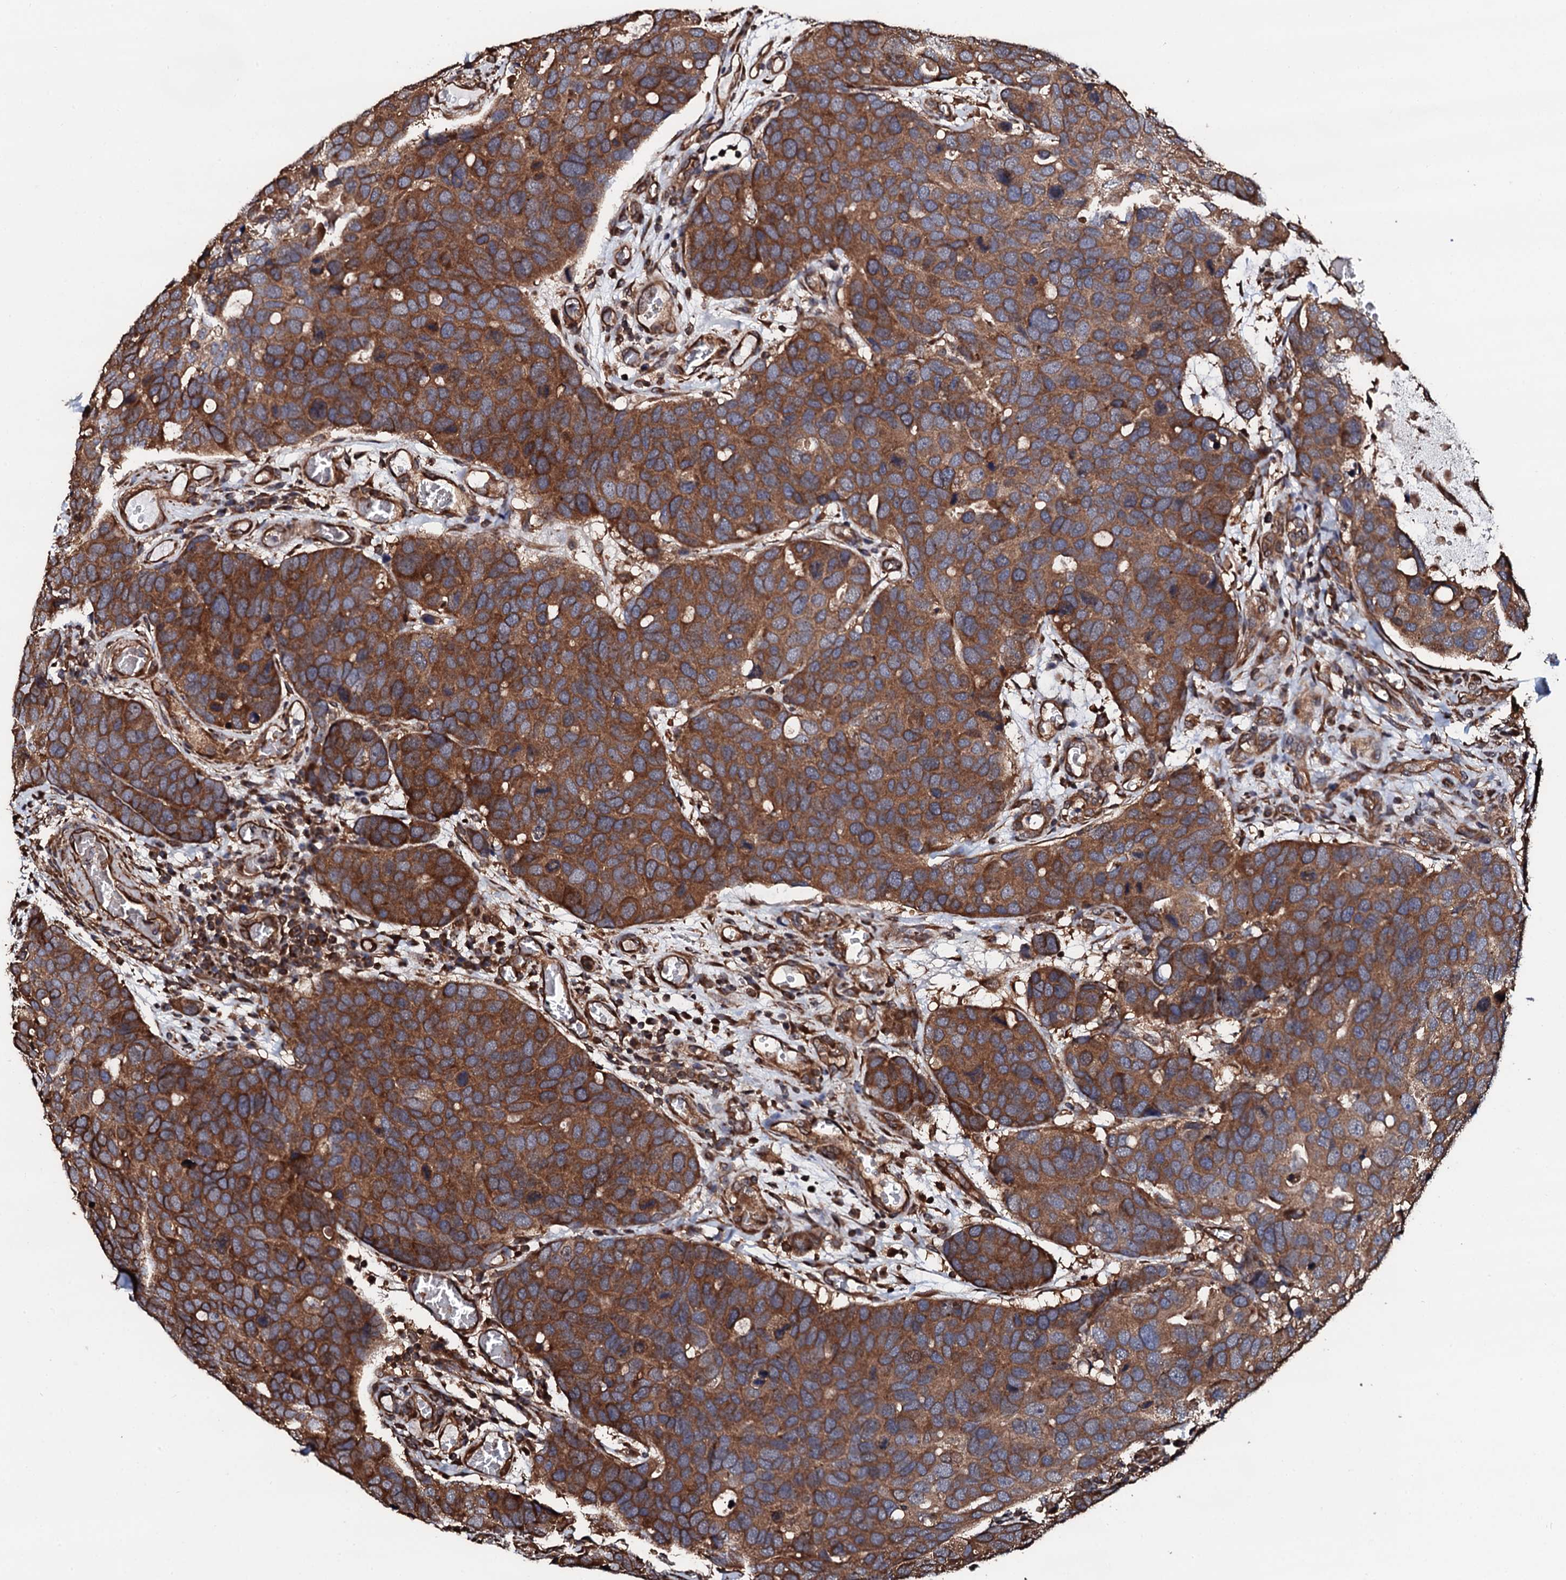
{"staining": {"intensity": "strong", "quantity": ">75%", "location": "cytoplasmic/membranous"}, "tissue": "breast cancer", "cell_type": "Tumor cells", "image_type": "cancer", "snomed": [{"axis": "morphology", "description": "Duct carcinoma"}, {"axis": "topography", "description": "Breast"}], "caption": "Human breast cancer (intraductal carcinoma) stained with a protein marker reveals strong staining in tumor cells.", "gene": "CKAP5", "patient": {"sex": "female", "age": 83}}